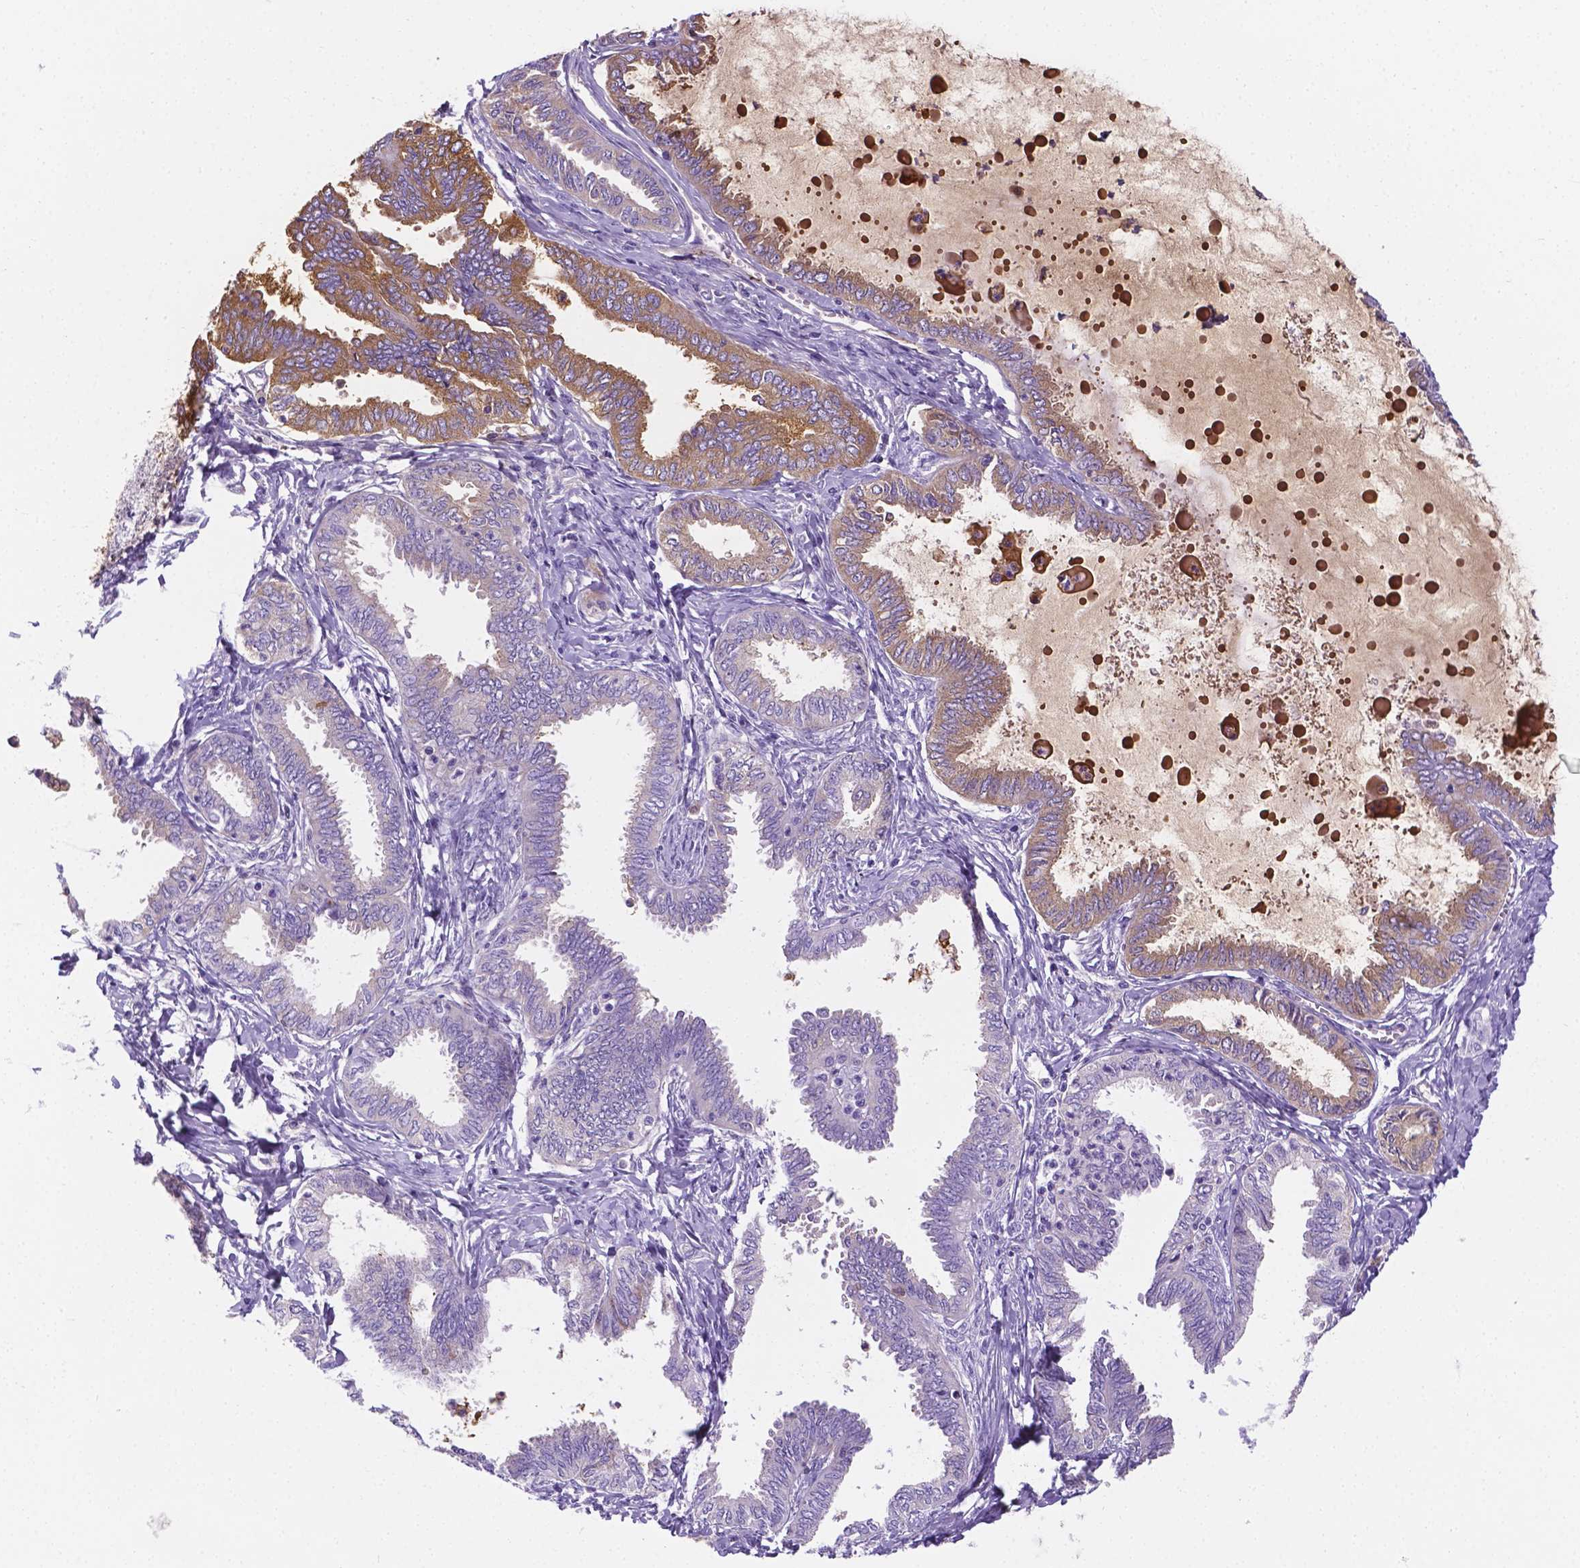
{"staining": {"intensity": "moderate", "quantity": "<25%", "location": "cytoplasmic/membranous"}, "tissue": "ovarian cancer", "cell_type": "Tumor cells", "image_type": "cancer", "snomed": [{"axis": "morphology", "description": "Carcinoma, endometroid"}, {"axis": "topography", "description": "Ovary"}], "caption": "Tumor cells show low levels of moderate cytoplasmic/membranous positivity in about <25% of cells in human endometroid carcinoma (ovarian).", "gene": "APOE", "patient": {"sex": "female", "age": 70}}